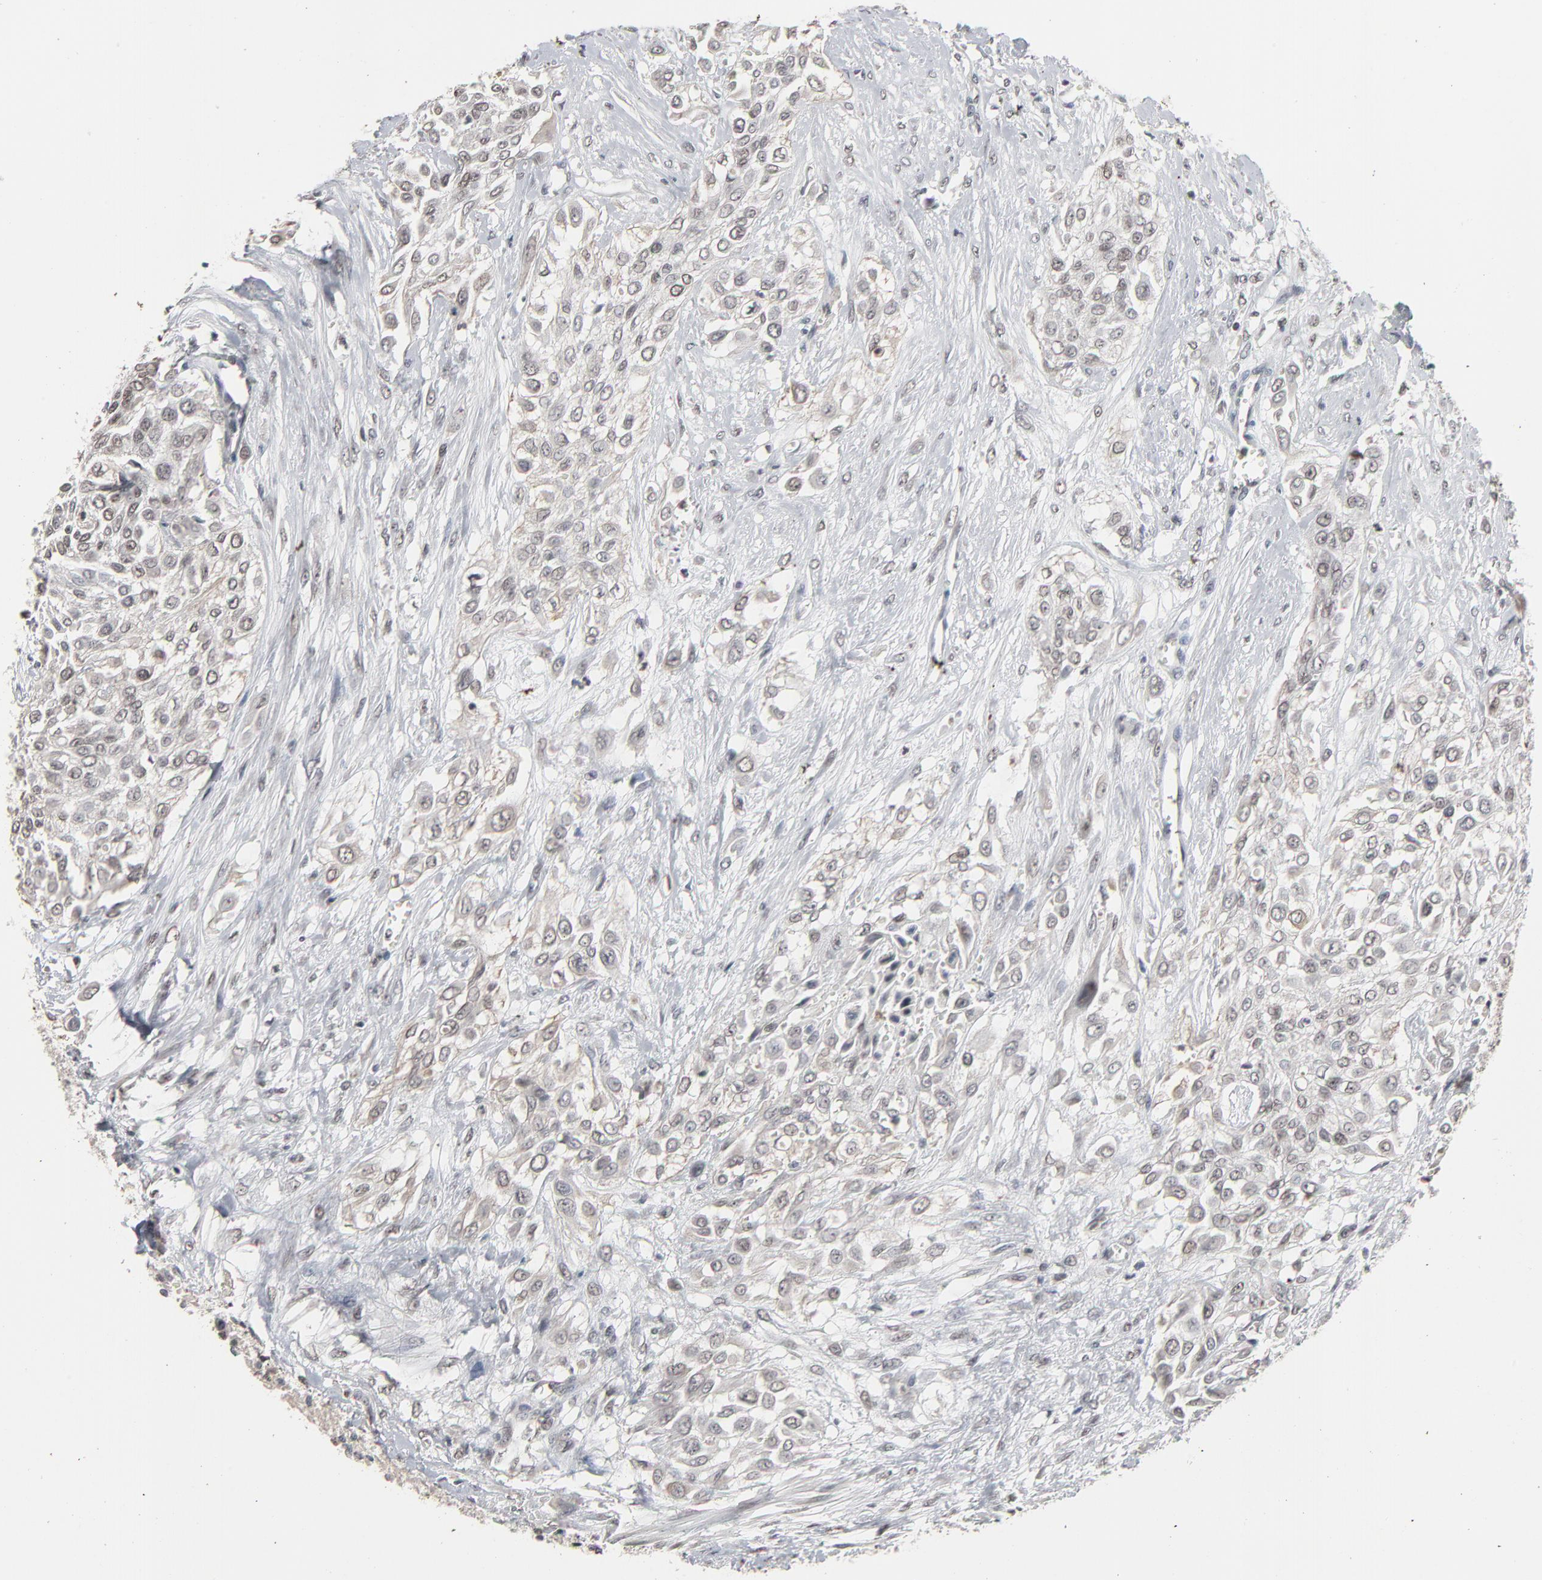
{"staining": {"intensity": "moderate", "quantity": "25%-75%", "location": "cytoplasmic/membranous"}, "tissue": "urothelial cancer", "cell_type": "Tumor cells", "image_type": "cancer", "snomed": [{"axis": "morphology", "description": "Urothelial carcinoma, High grade"}, {"axis": "topography", "description": "Urinary bladder"}], "caption": "Immunohistochemical staining of urothelial carcinoma (high-grade) shows medium levels of moderate cytoplasmic/membranous protein positivity in about 25%-75% of tumor cells.", "gene": "ZNF419", "patient": {"sex": "male", "age": 57}}